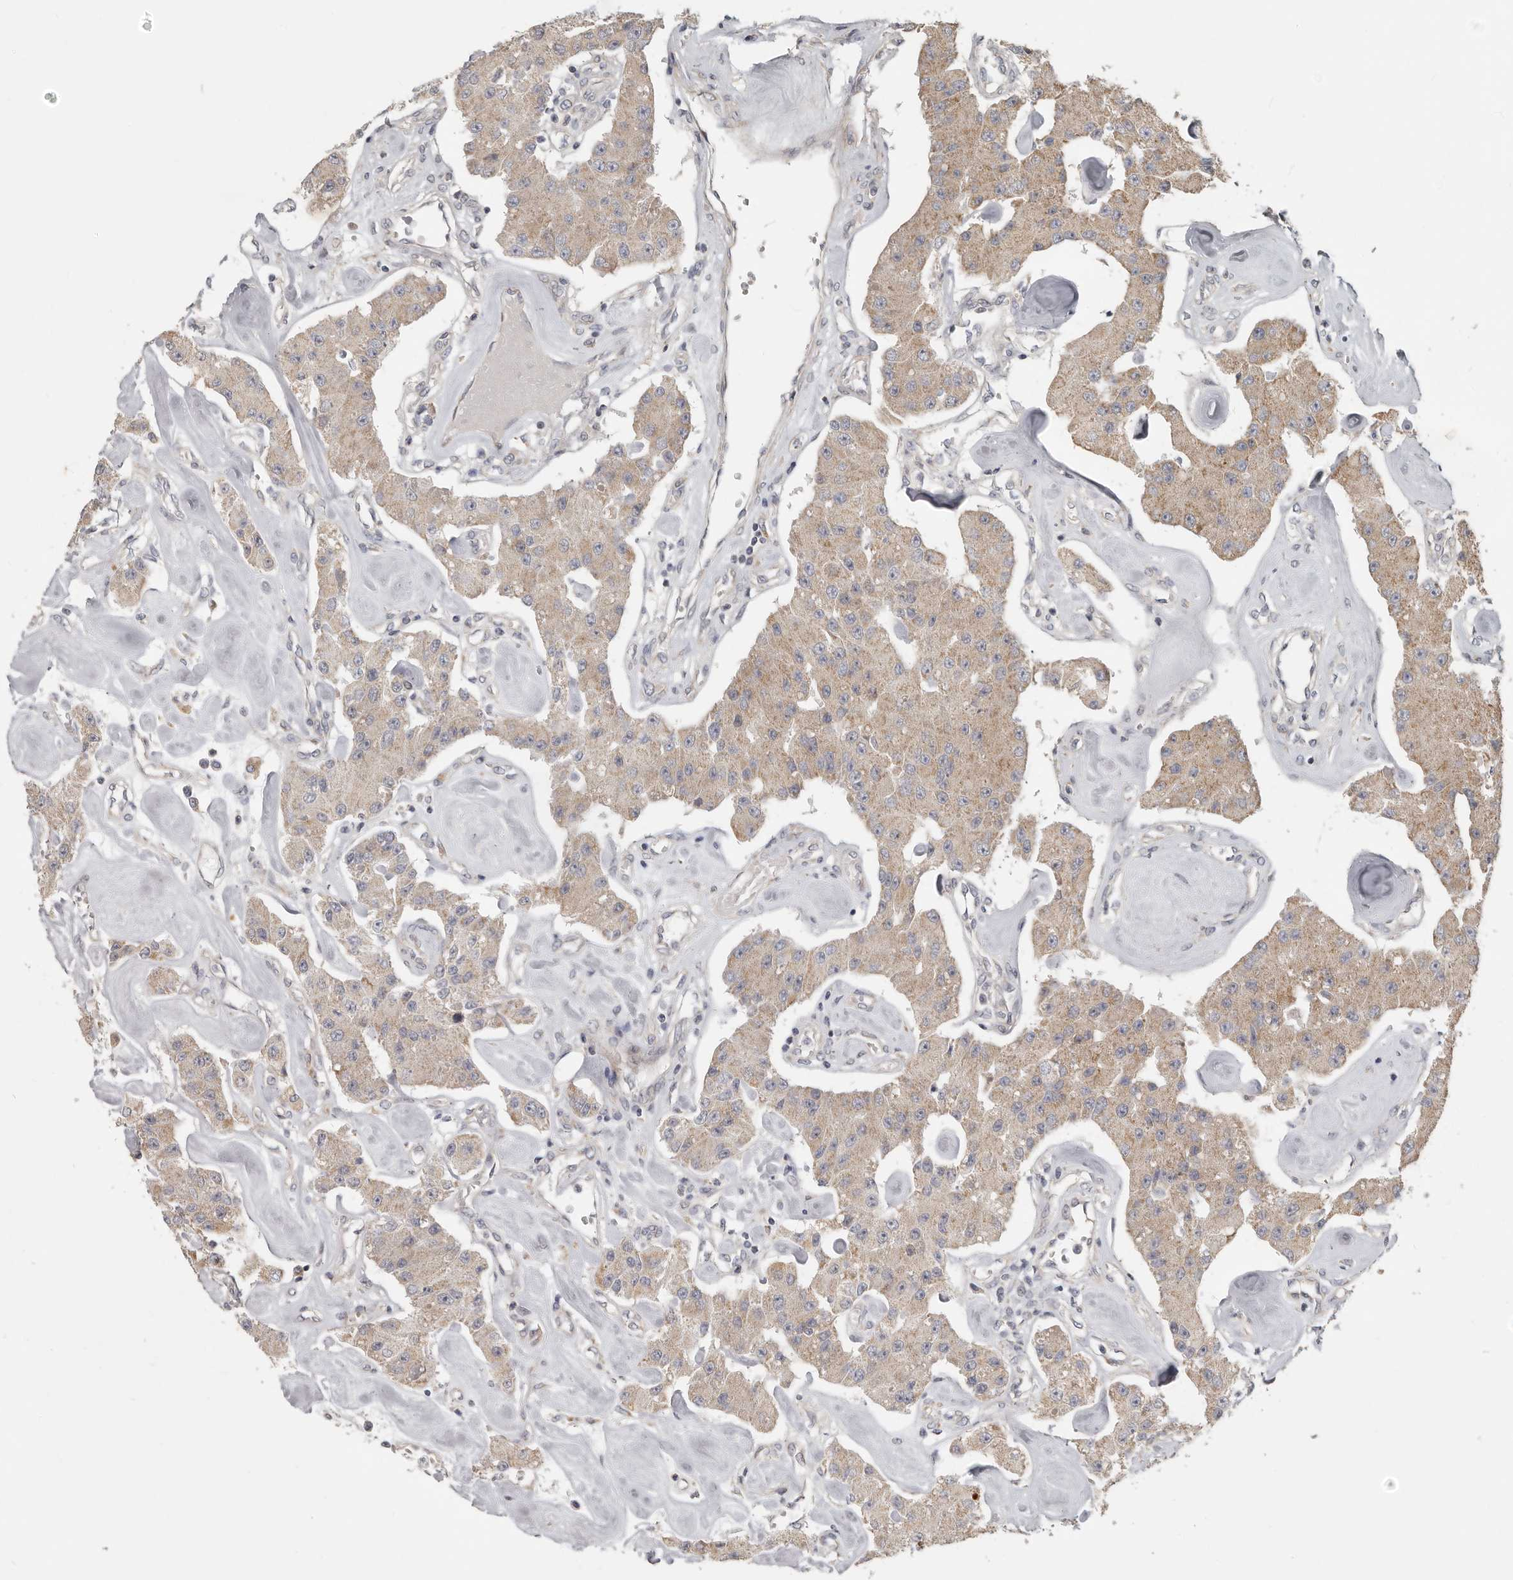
{"staining": {"intensity": "moderate", "quantity": ">75%", "location": "cytoplasmic/membranous"}, "tissue": "carcinoid", "cell_type": "Tumor cells", "image_type": "cancer", "snomed": [{"axis": "morphology", "description": "Carcinoid, malignant, NOS"}, {"axis": "topography", "description": "Pancreas"}], "caption": "Immunohistochemistry (IHC) of carcinoid demonstrates medium levels of moderate cytoplasmic/membranous expression in about >75% of tumor cells.", "gene": "UNK", "patient": {"sex": "male", "age": 41}}